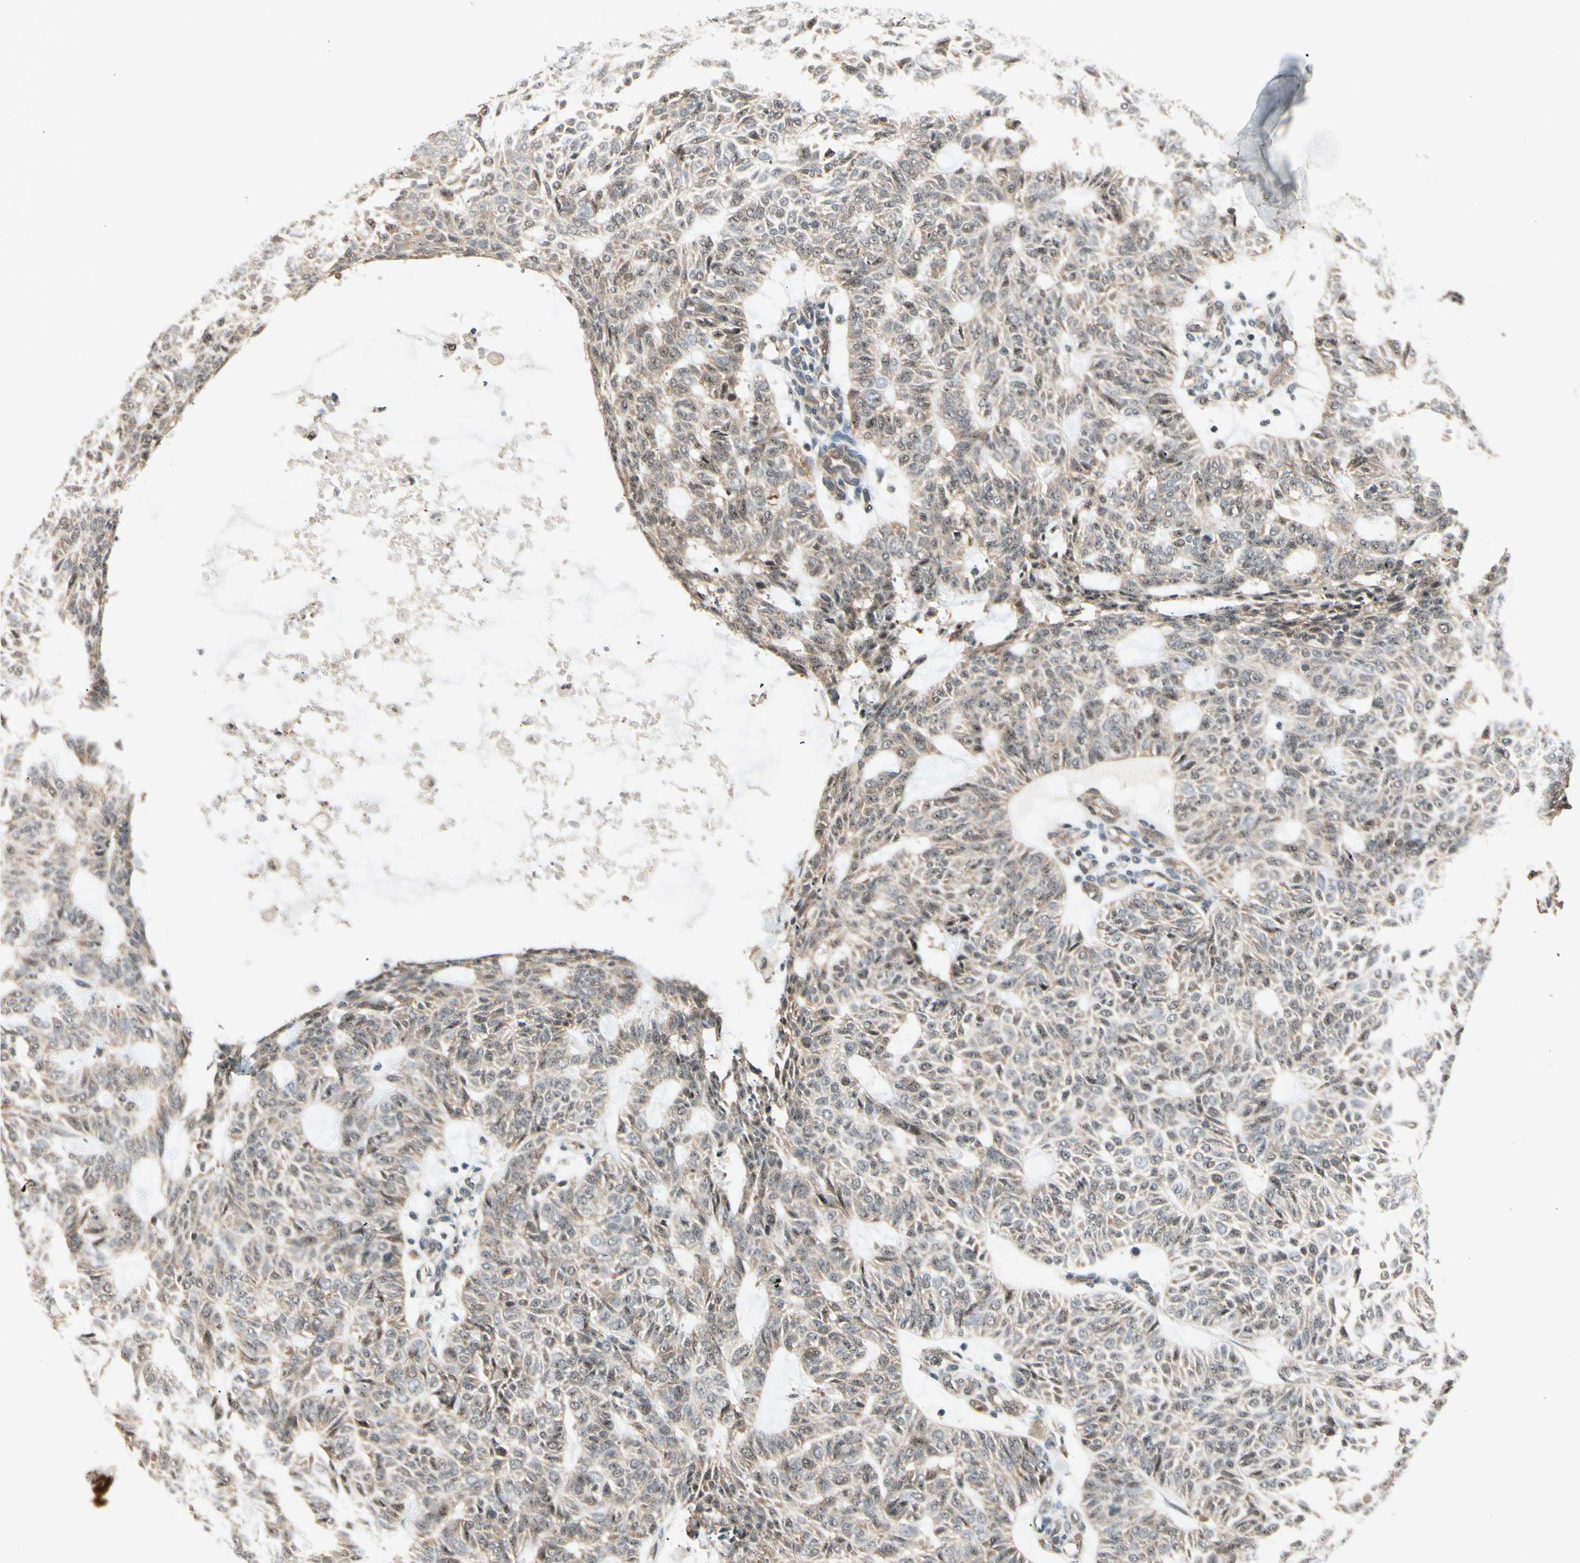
{"staining": {"intensity": "weak", "quantity": ">75%", "location": "cytoplasmic/membranous,nuclear"}, "tissue": "skin cancer", "cell_type": "Tumor cells", "image_type": "cancer", "snomed": [{"axis": "morphology", "description": "Basal cell carcinoma"}, {"axis": "topography", "description": "Skin"}], "caption": "DAB immunohistochemical staining of skin basal cell carcinoma shows weak cytoplasmic/membranous and nuclear protein positivity in approximately >75% of tumor cells. The protein of interest is shown in brown color, while the nuclei are stained blue.", "gene": "MCPH1", "patient": {"sex": "male", "age": 87}}